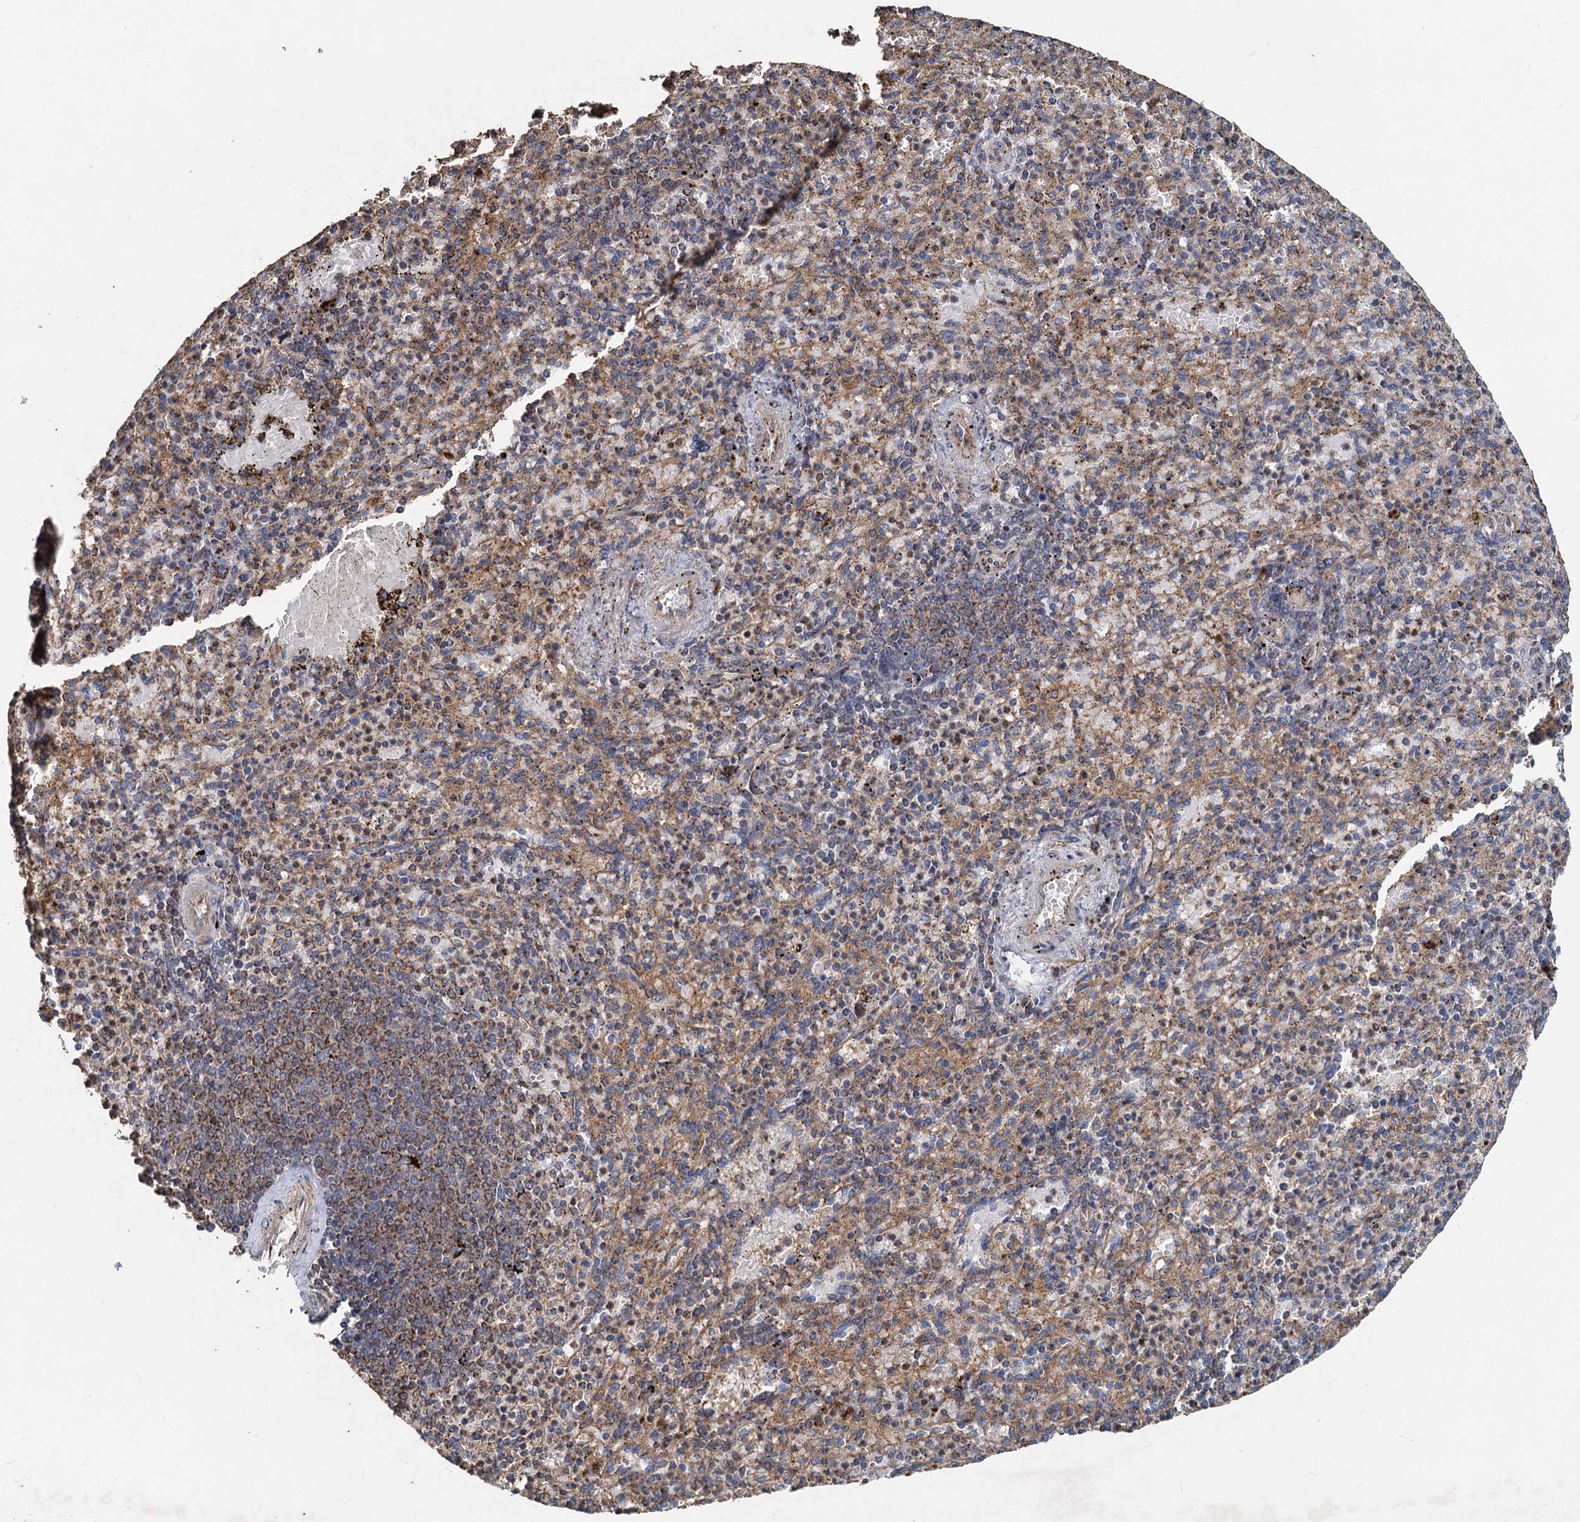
{"staining": {"intensity": "moderate", "quantity": "25%-75%", "location": "cytoplasmic/membranous"}, "tissue": "spleen", "cell_type": "Cells in red pulp", "image_type": "normal", "snomed": [{"axis": "morphology", "description": "Normal tissue, NOS"}, {"axis": "topography", "description": "Spleen"}], "caption": "Protein staining of unremarkable spleen demonstrates moderate cytoplasmic/membranous positivity in about 25%-75% of cells in red pulp. The staining was performed using DAB (3,3'-diaminobenzidine) to visualize the protein expression in brown, while the nuclei were stained in blue with hematoxylin (Magnification: 20x).", "gene": "SDS", "patient": {"sex": "female", "age": 74}}